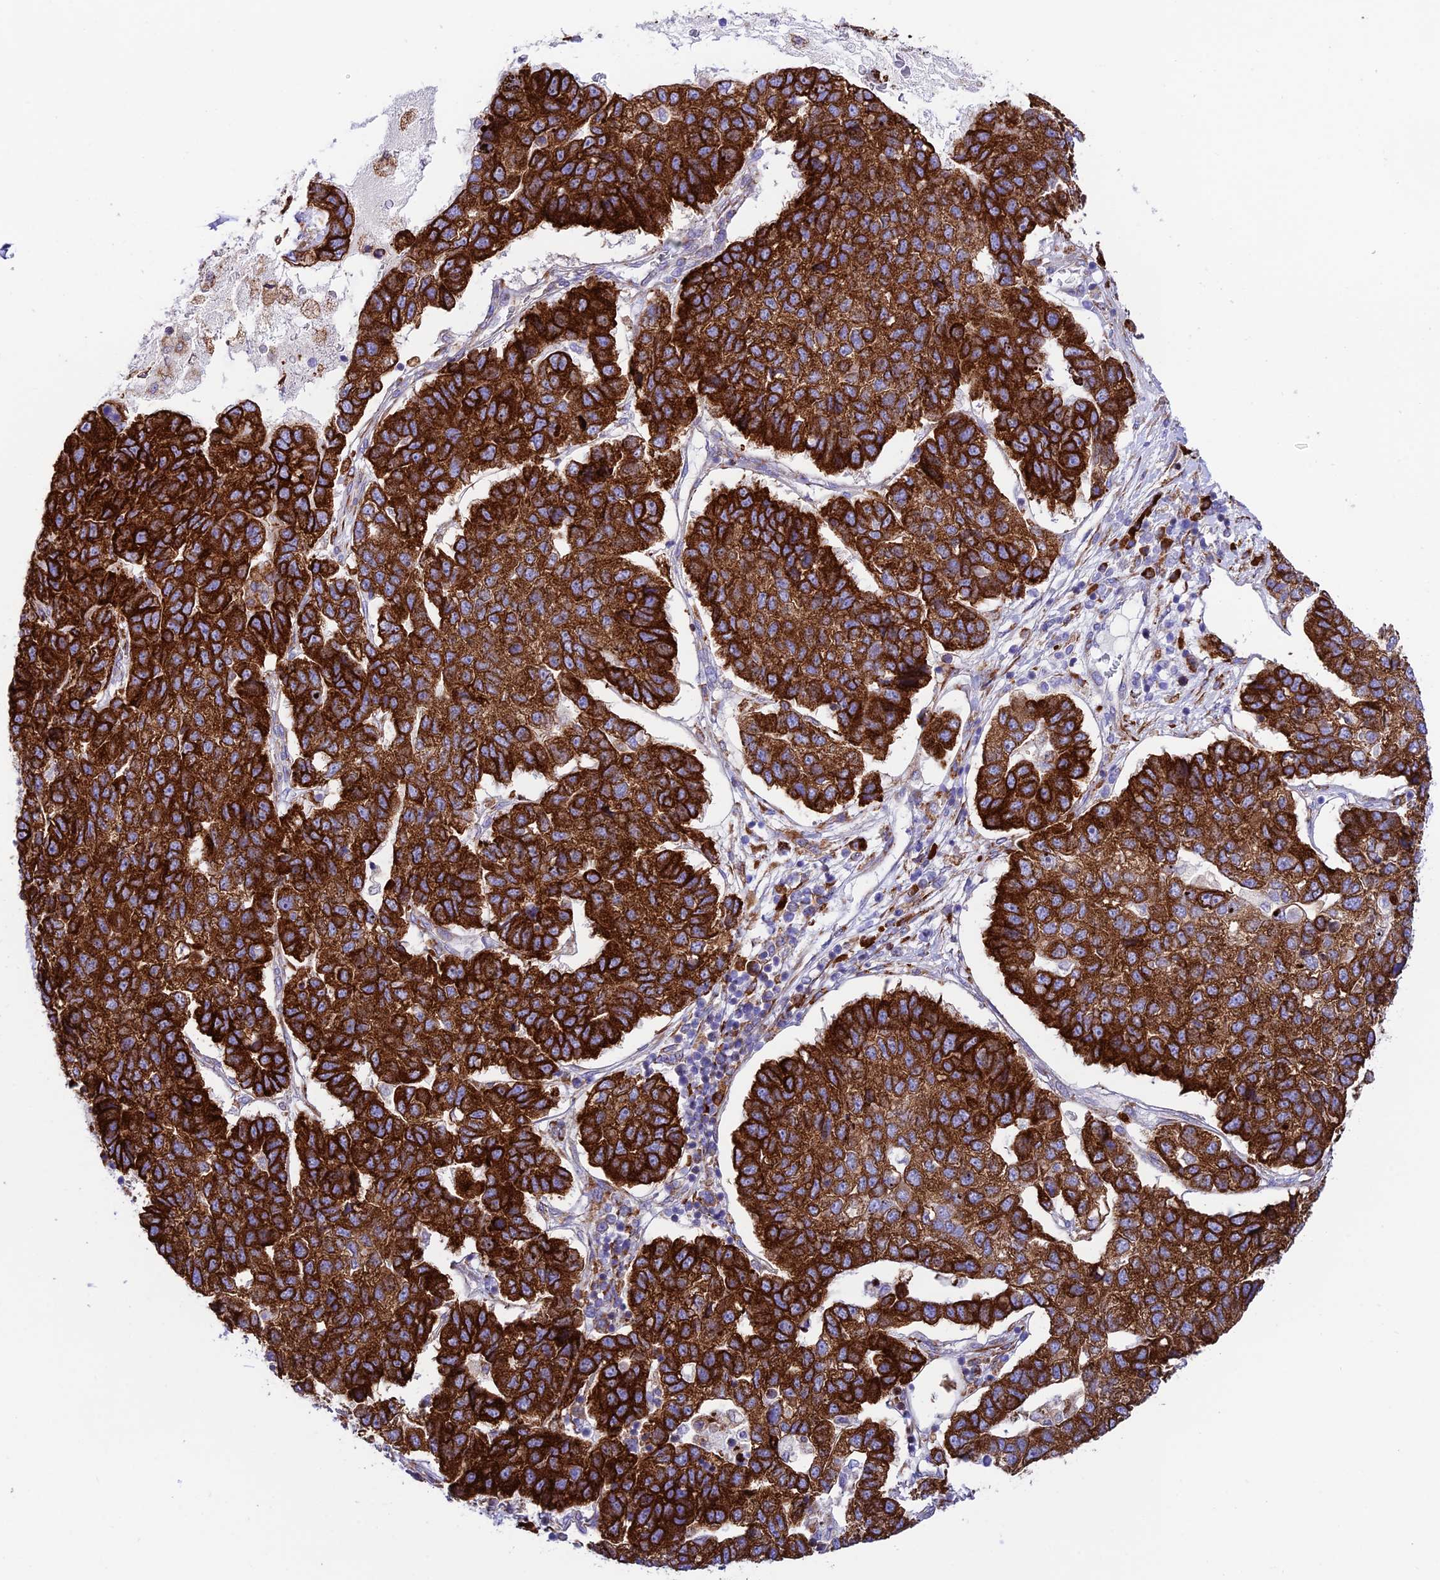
{"staining": {"intensity": "strong", "quantity": ">75%", "location": "cytoplasmic/membranous"}, "tissue": "pancreatic cancer", "cell_type": "Tumor cells", "image_type": "cancer", "snomed": [{"axis": "morphology", "description": "Adenocarcinoma, NOS"}, {"axis": "topography", "description": "Pancreas"}], "caption": "Tumor cells reveal strong cytoplasmic/membranous expression in approximately >75% of cells in adenocarcinoma (pancreatic).", "gene": "TUBGCP6", "patient": {"sex": "female", "age": 61}}